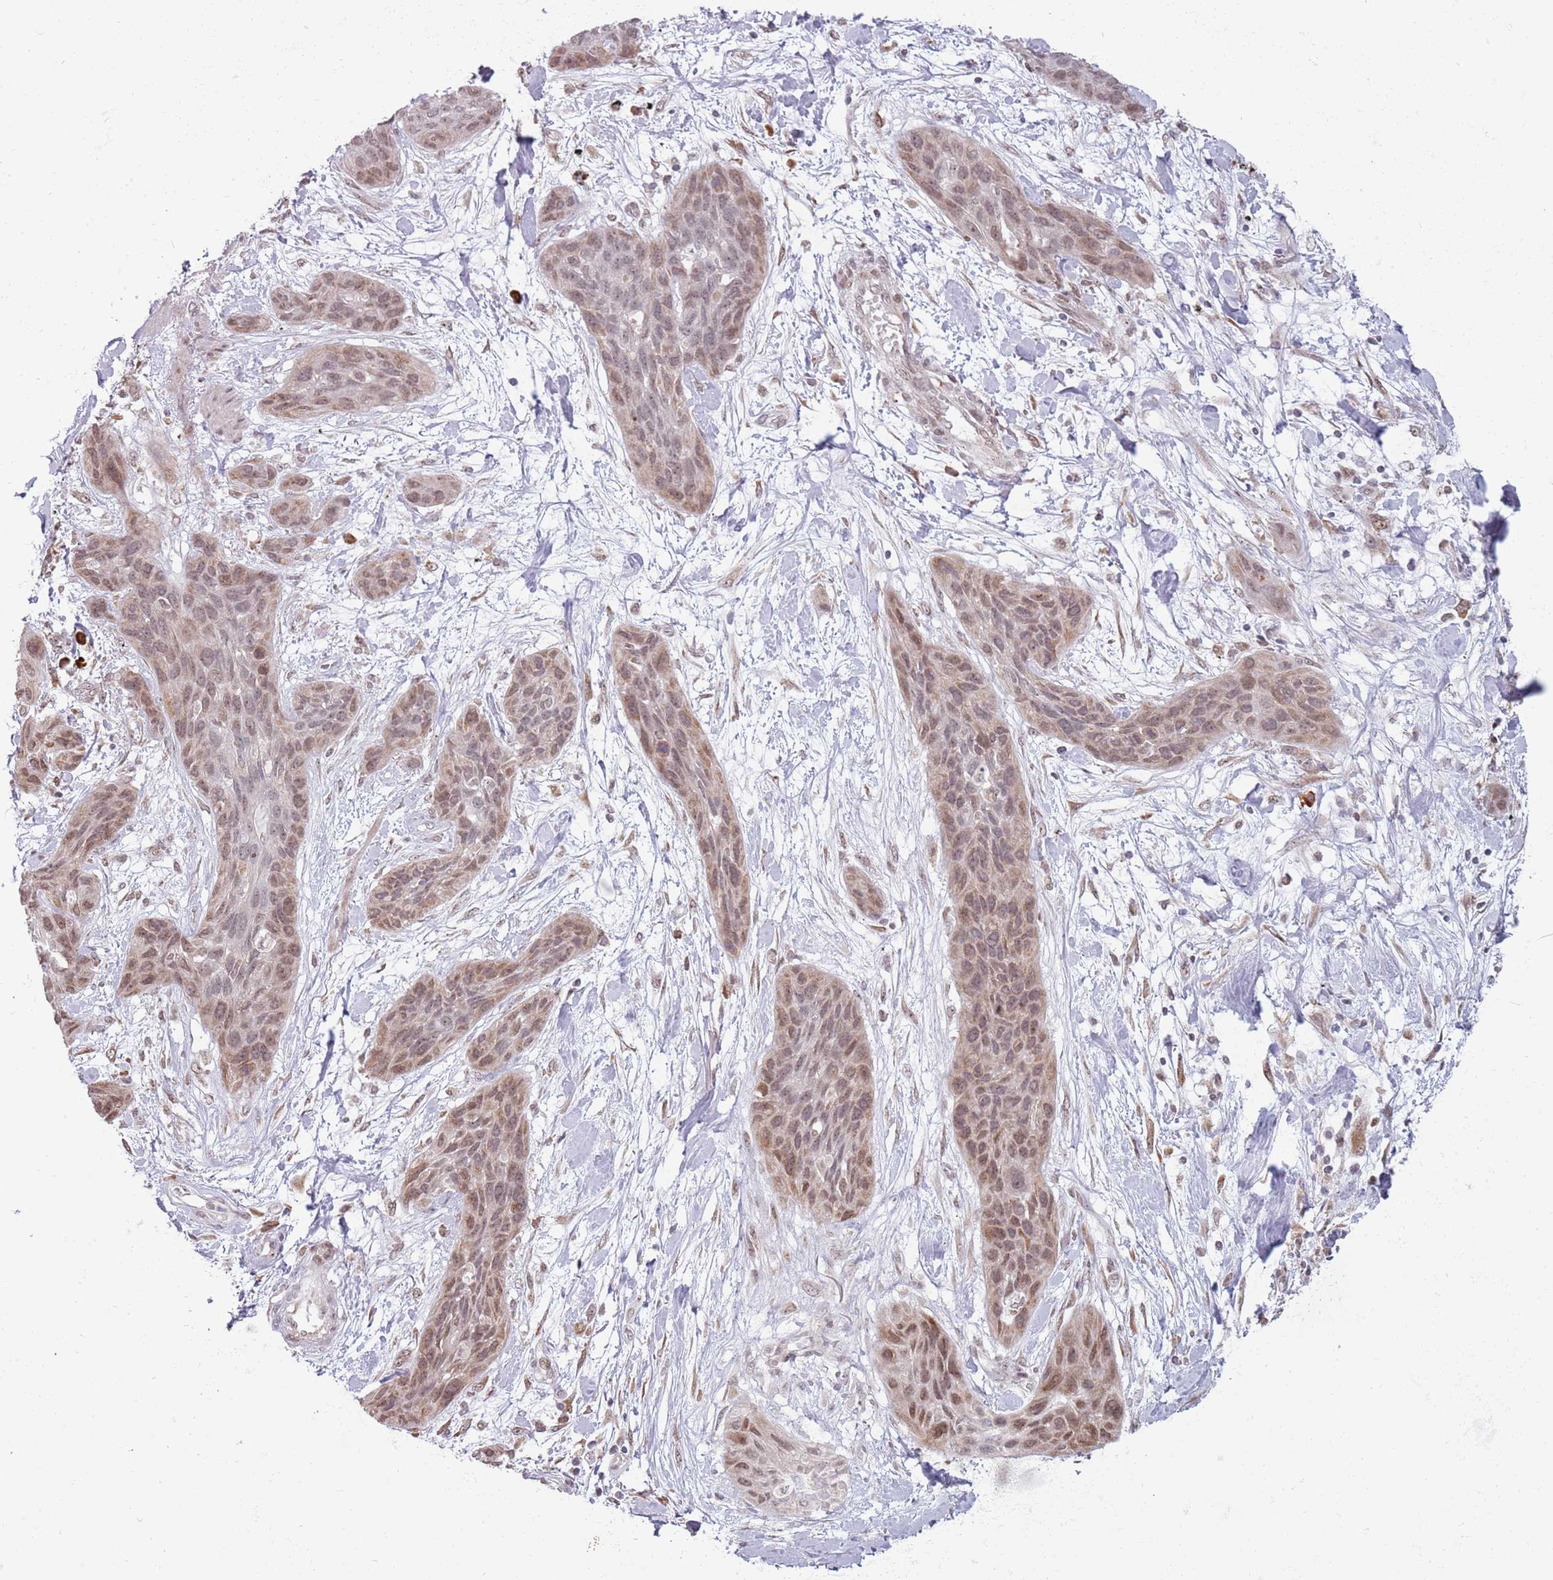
{"staining": {"intensity": "moderate", "quantity": "25%-75%", "location": "nuclear"}, "tissue": "lung cancer", "cell_type": "Tumor cells", "image_type": "cancer", "snomed": [{"axis": "morphology", "description": "Squamous cell carcinoma, NOS"}, {"axis": "topography", "description": "Lung"}], "caption": "A brown stain labels moderate nuclear staining of a protein in lung cancer (squamous cell carcinoma) tumor cells. Using DAB (3,3'-diaminobenzidine) (brown) and hematoxylin (blue) stains, captured at high magnification using brightfield microscopy.", "gene": "BARD1", "patient": {"sex": "female", "age": 70}}